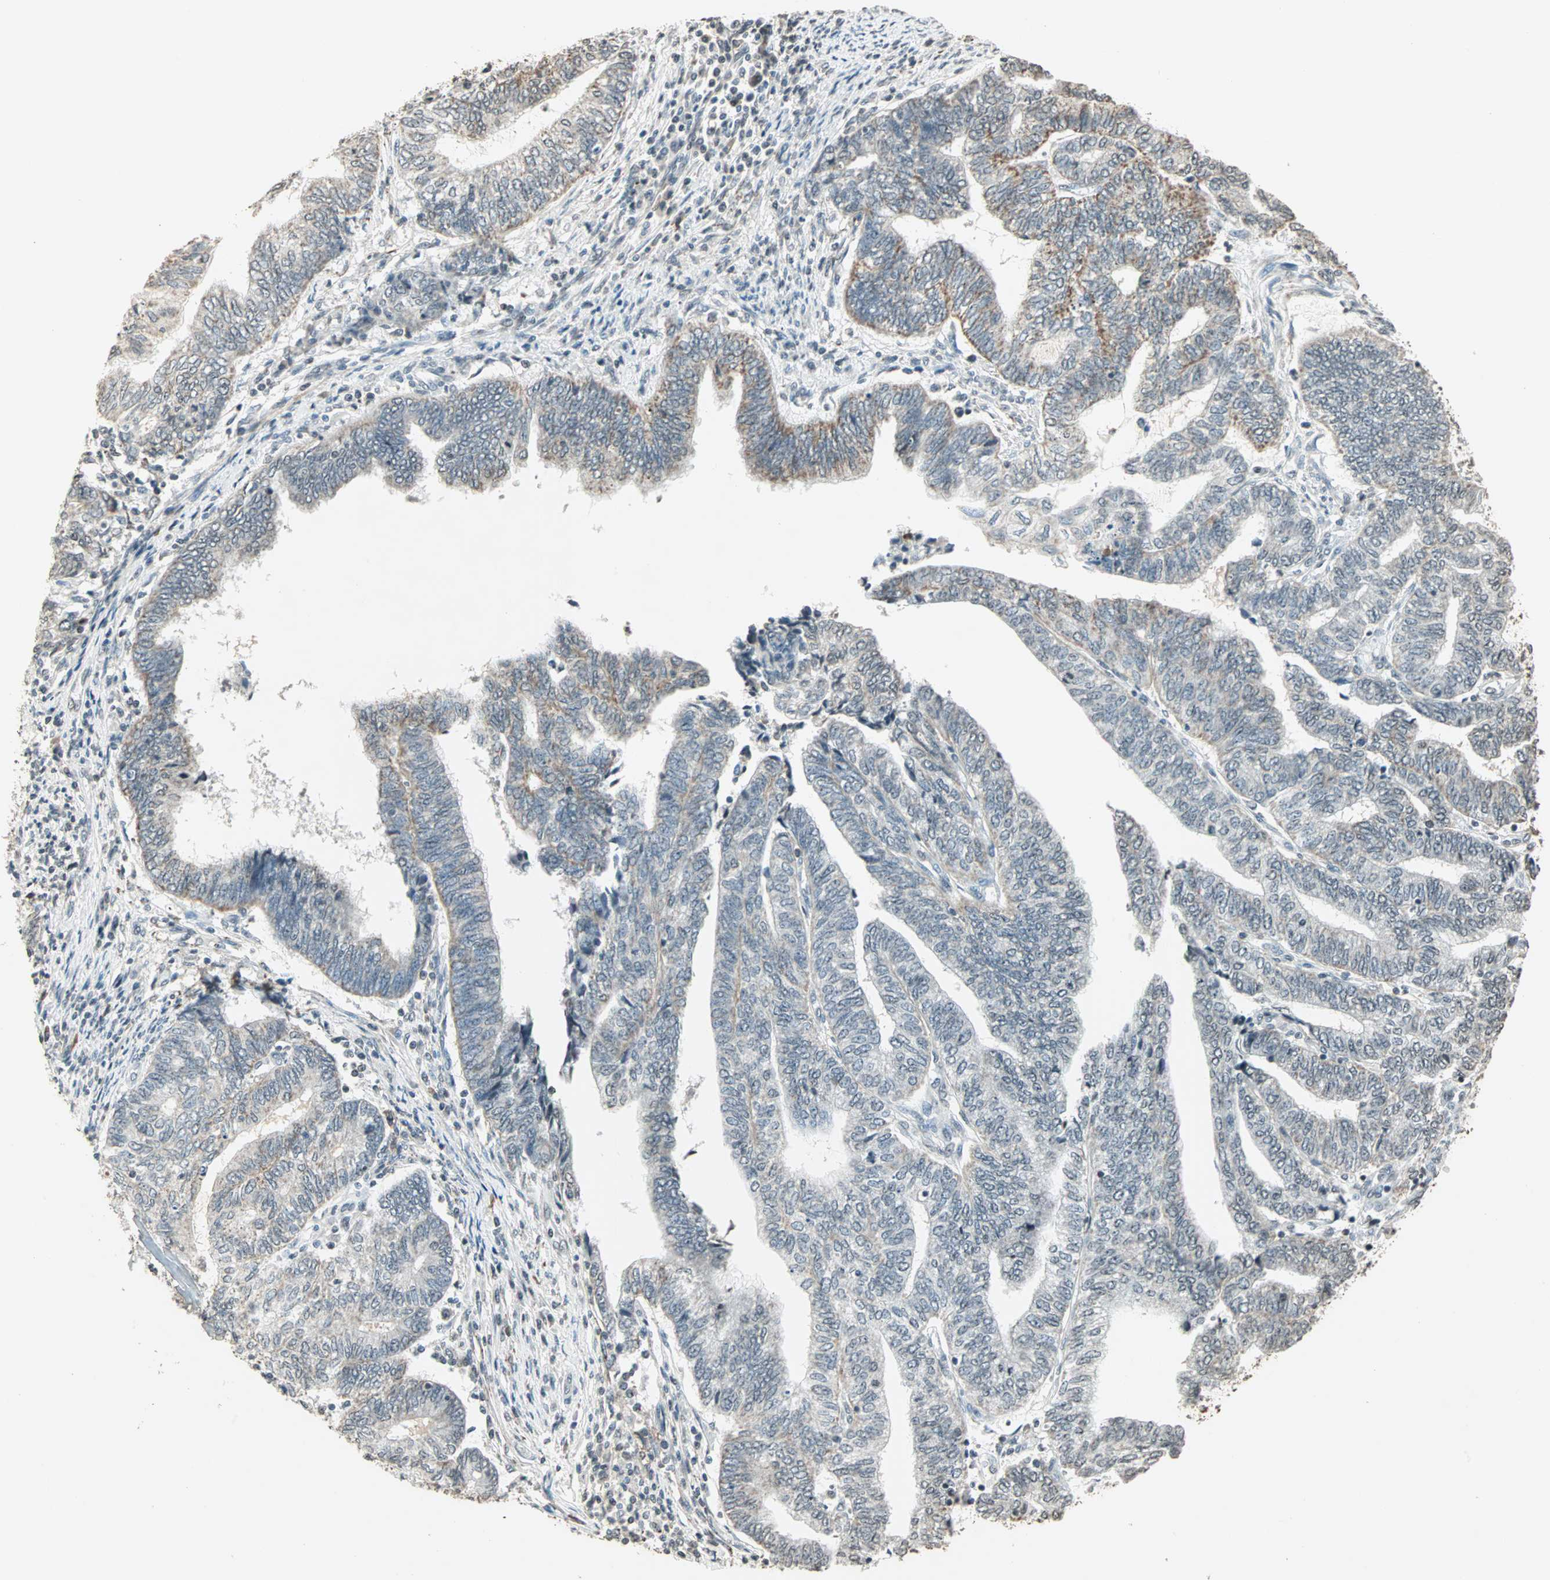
{"staining": {"intensity": "weak", "quantity": "25%-75%", "location": "cytoplasmic/membranous"}, "tissue": "endometrial cancer", "cell_type": "Tumor cells", "image_type": "cancer", "snomed": [{"axis": "morphology", "description": "Adenocarcinoma, NOS"}, {"axis": "topography", "description": "Uterus"}, {"axis": "topography", "description": "Endometrium"}], "caption": "Immunohistochemical staining of human adenocarcinoma (endometrial) displays weak cytoplasmic/membranous protein expression in approximately 25%-75% of tumor cells.", "gene": "PRELID1", "patient": {"sex": "female", "age": 70}}